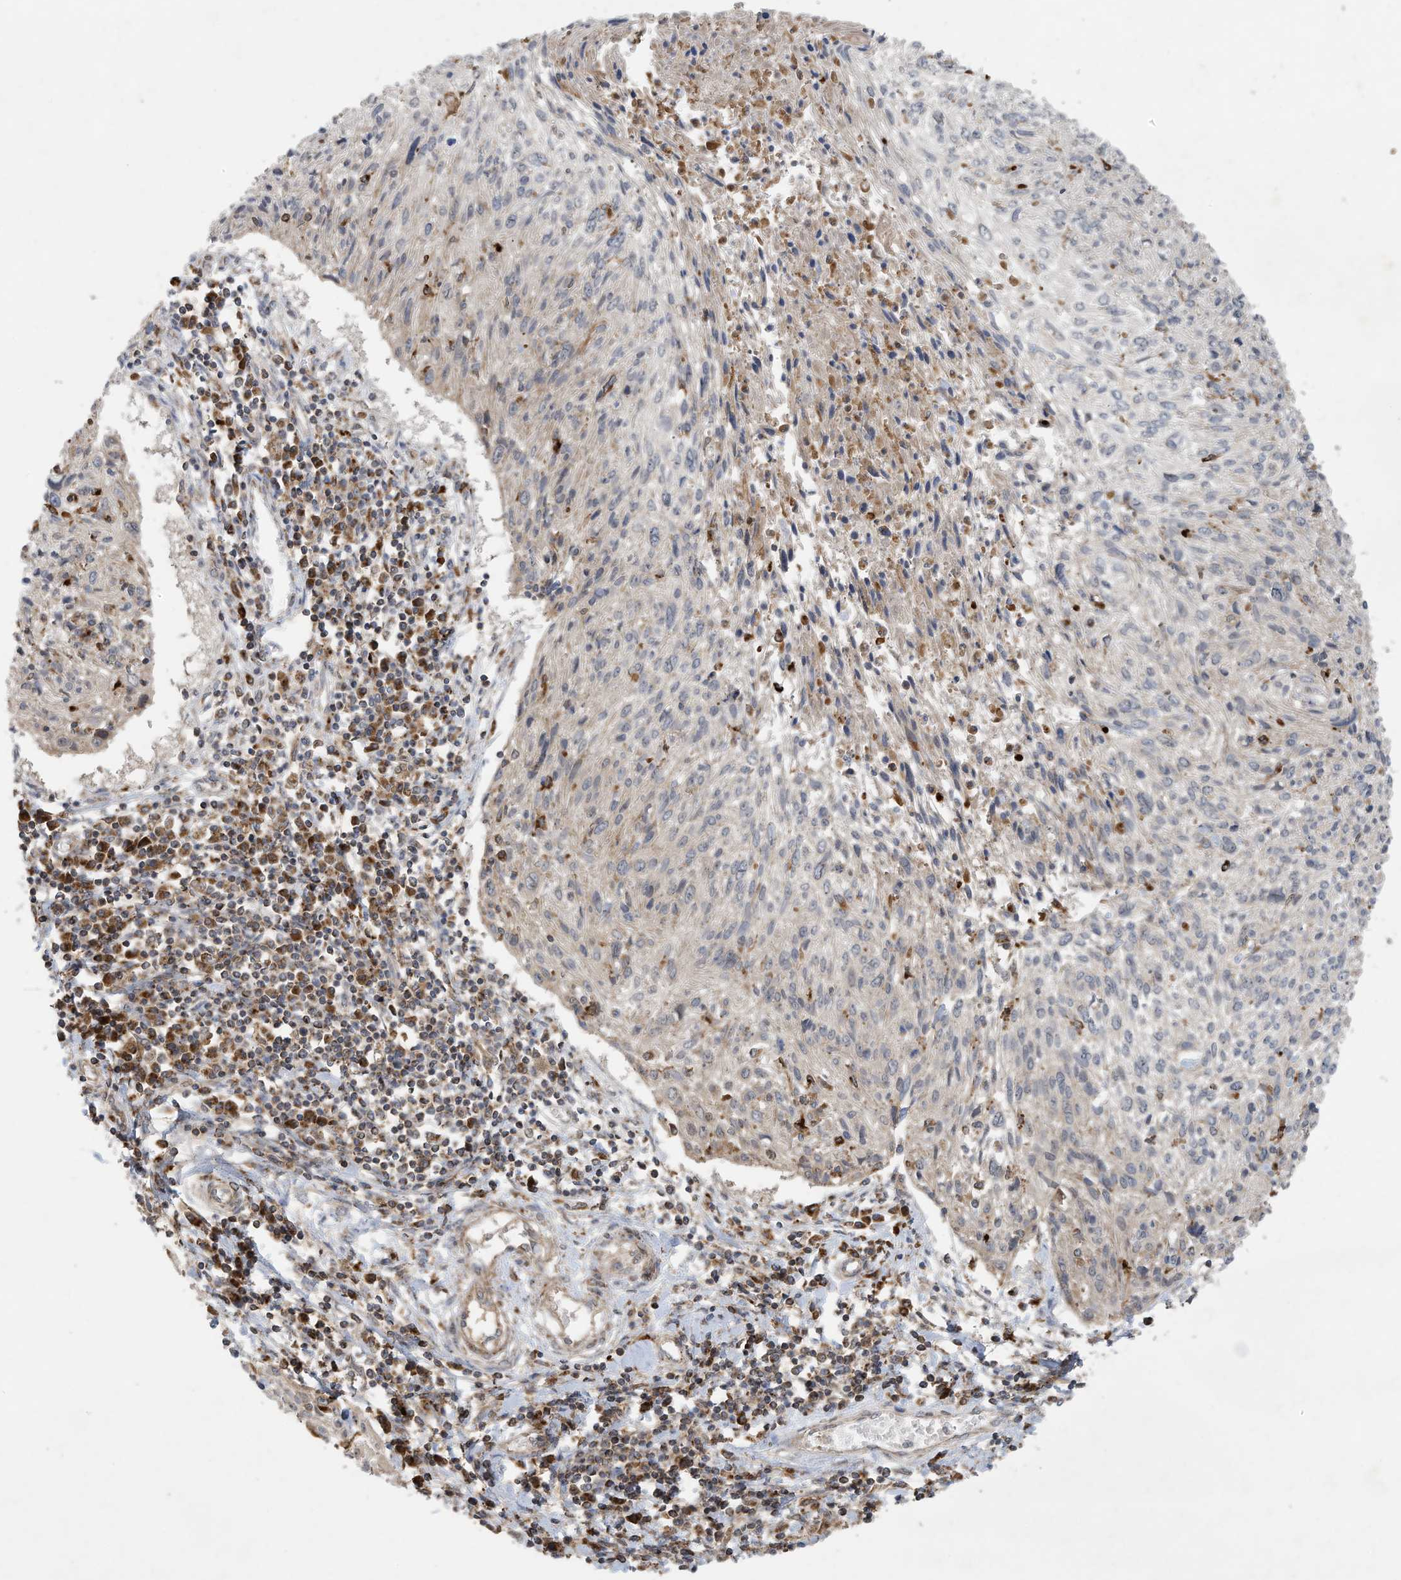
{"staining": {"intensity": "negative", "quantity": "none", "location": "none"}, "tissue": "cervical cancer", "cell_type": "Tumor cells", "image_type": "cancer", "snomed": [{"axis": "morphology", "description": "Squamous cell carcinoma, NOS"}, {"axis": "topography", "description": "Cervix"}], "caption": "Immunohistochemistry (IHC) of human cervical cancer displays no expression in tumor cells.", "gene": "C2orf74", "patient": {"sex": "female", "age": 51}}